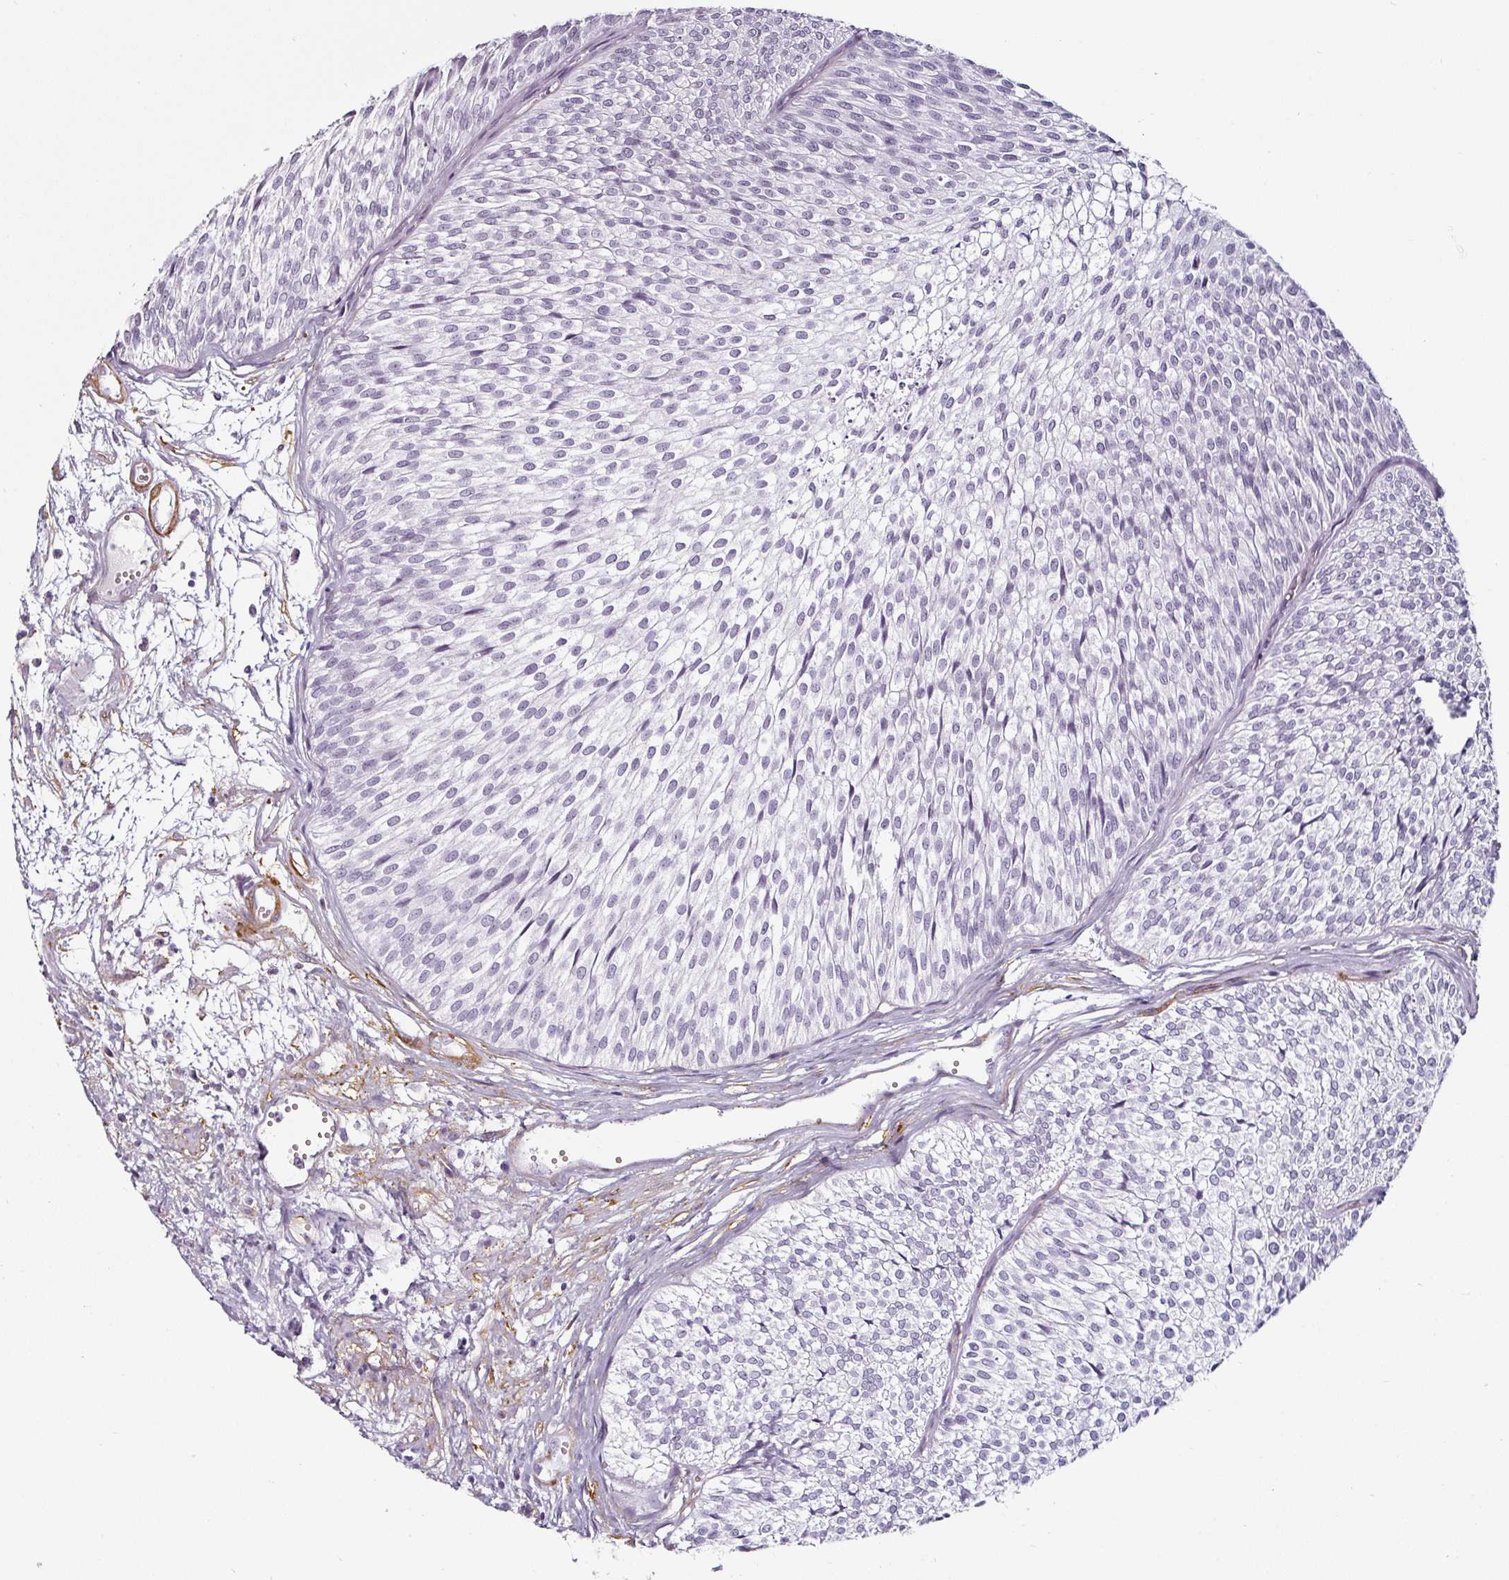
{"staining": {"intensity": "negative", "quantity": "none", "location": "none"}, "tissue": "urothelial cancer", "cell_type": "Tumor cells", "image_type": "cancer", "snomed": [{"axis": "morphology", "description": "Urothelial carcinoma, Low grade"}, {"axis": "topography", "description": "Urinary bladder"}], "caption": "IHC photomicrograph of neoplastic tissue: urothelial cancer stained with DAB reveals no significant protein positivity in tumor cells. Nuclei are stained in blue.", "gene": "CAP2", "patient": {"sex": "male", "age": 91}}